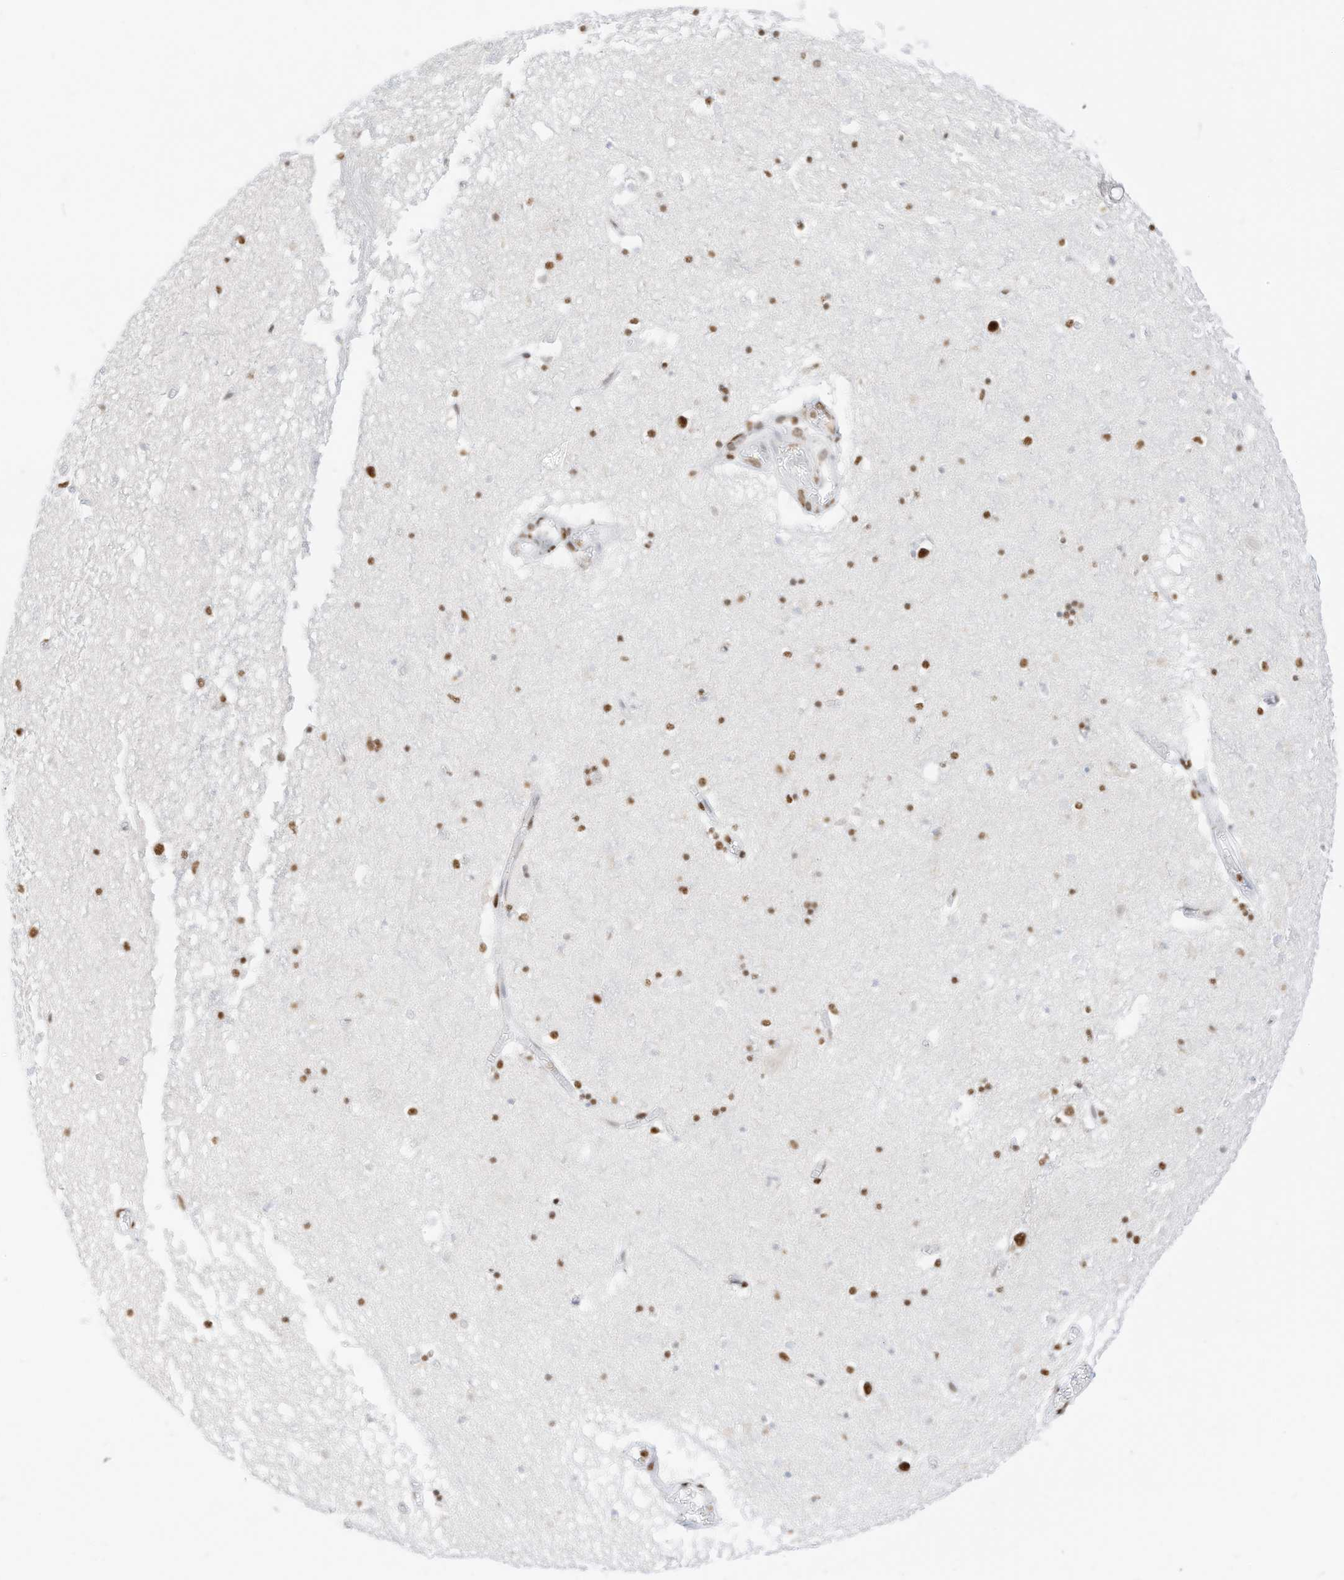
{"staining": {"intensity": "moderate", "quantity": "25%-75%", "location": "nuclear"}, "tissue": "hippocampus", "cell_type": "Glial cells", "image_type": "normal", "snomed": [{"axis": "morphology", "description": "Normal tissue, NOS"}, {"axis": "topography", "description": "Hippocampus"}], "caption": "IHC micrograph of unremarkable hippocampus: hippocampus stained using immunohistochemistry displays medium levels of moderate protein expression localized specifically in the nuclear of glial cells, appearing as a nuclear brown color.", "gene": "SMARCA2", "patient": {"sex": "male", "age": 70}}